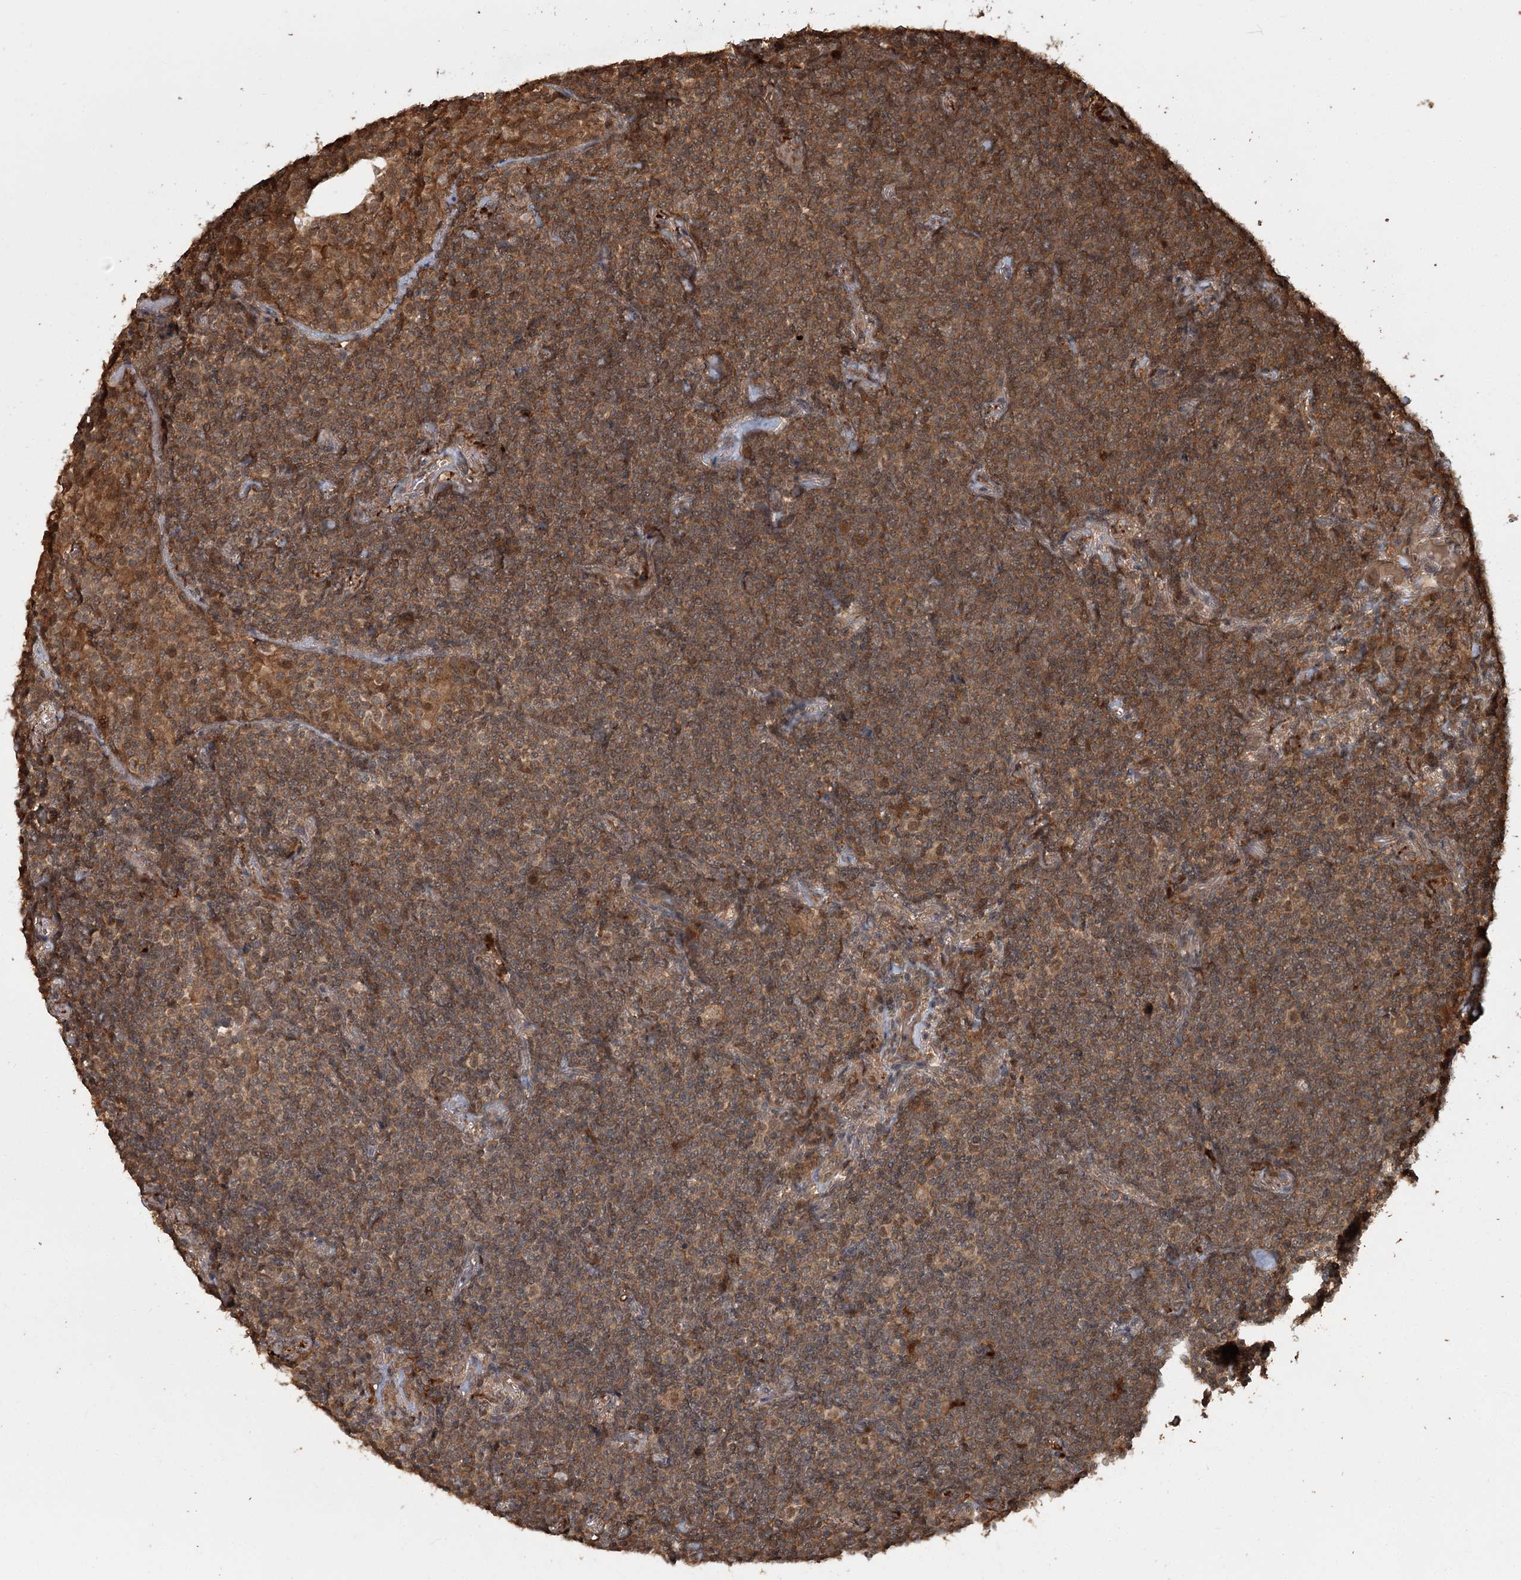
{"staining": {"intensity": "moderate", "quantity": ">75%", "location": "cytoplasmic/membranous"}, "tissue": "lymphoma", "cell_type": "Tumor cells", "image_type": "cancer", "snomed": [{"axis": "morphology", "description": "Malignant lymphoma, non-Hodgkin's type, Low grade"}, {"axis": "topography", "description": "Lung"}], "caption": "Immunohistochemistry (IHC) (DAB (3,3'-diaminobenzidine)) staining of lymphoma exhibits moderate cytoplasmic/membranous protein expression in about >75% of tumor cells.", "gene": "N6AMT1", "patient": {"sex": "female", "age": 71}}